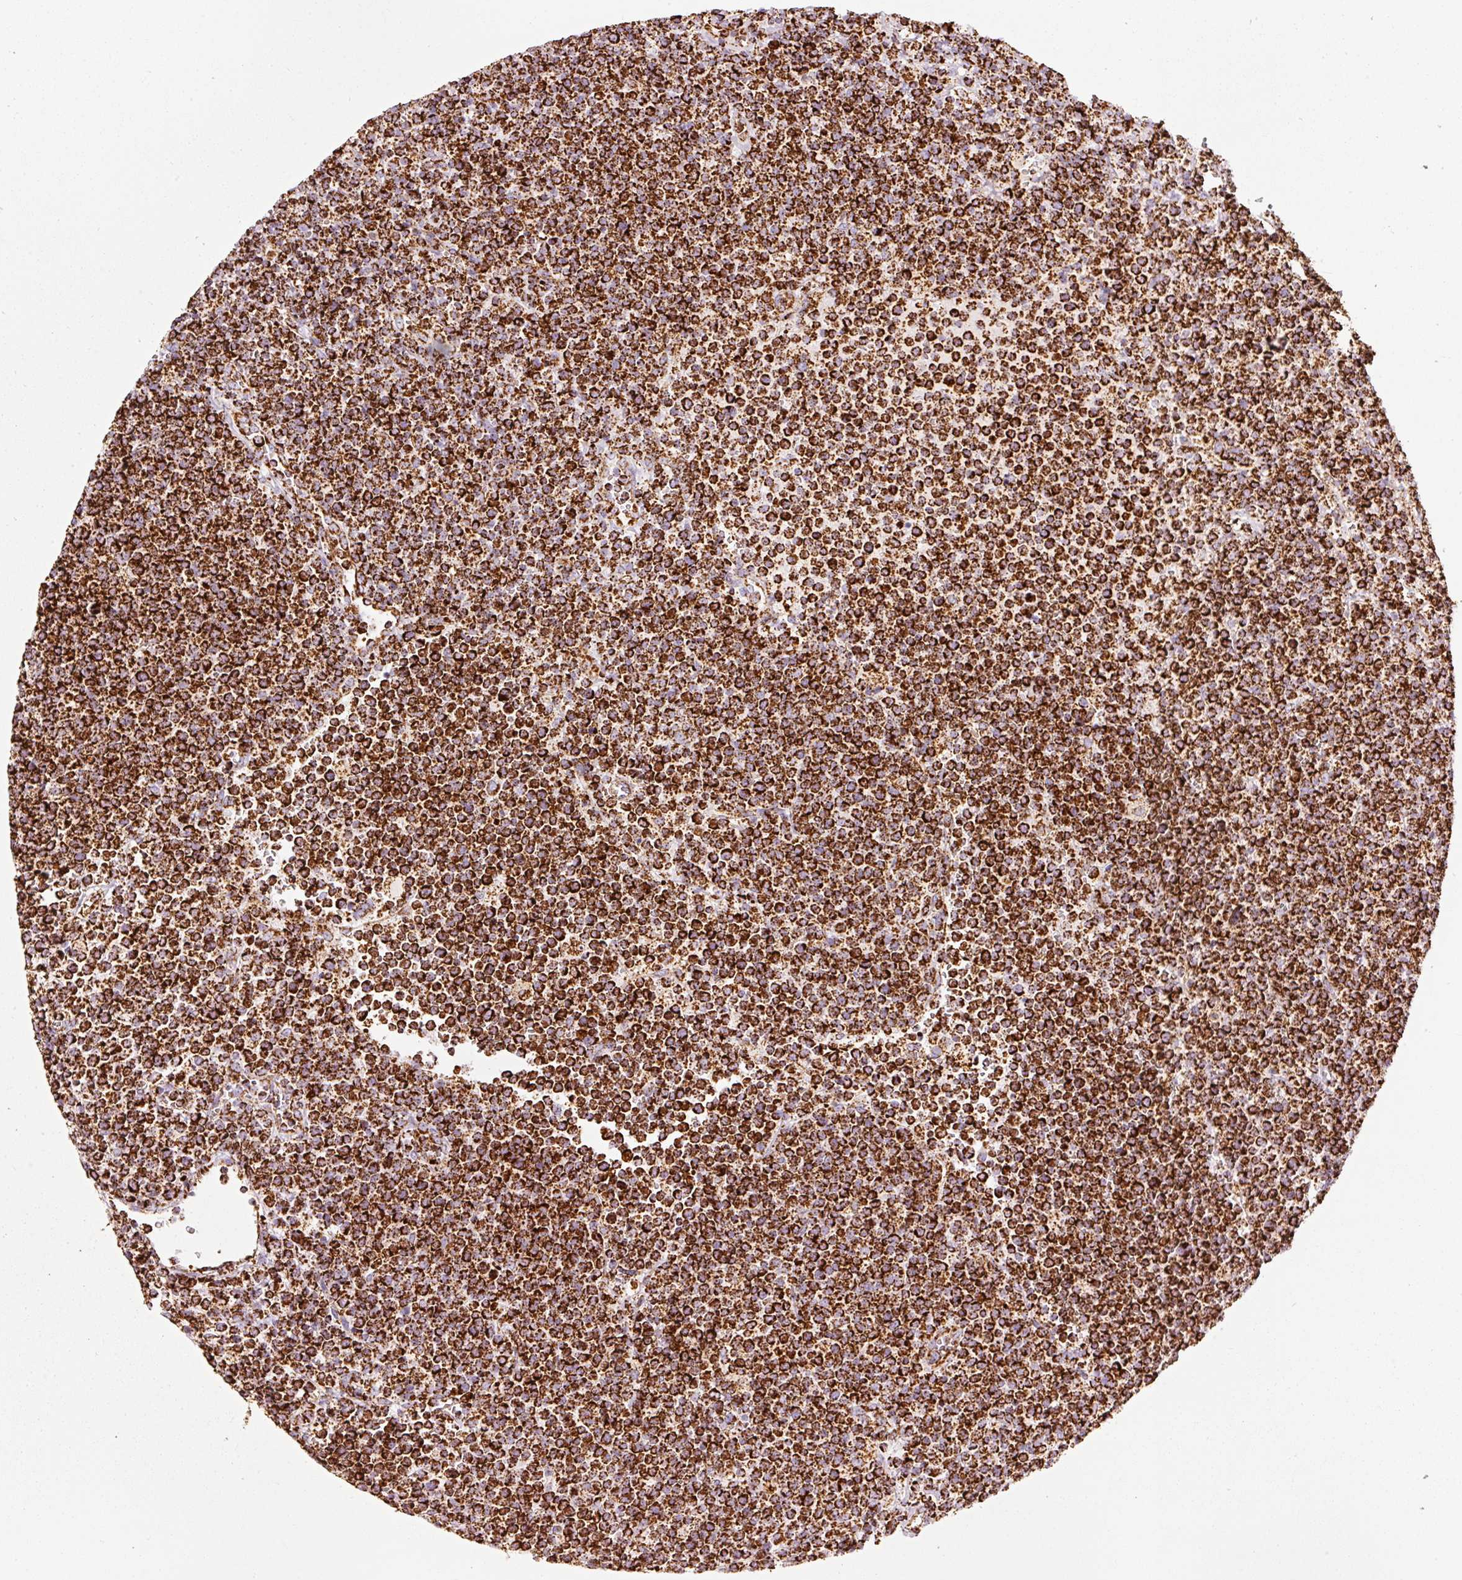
{"staining": {"intensity": "strong", "quantity": ">75%", "location": "cytoplasmic/membranous"}, "tissue": "lymphoma", "cell_type": "Tumor cells", "image_type": "cancer", "snomed": [{"axis": "morphology", "description": "Malignant lymphoma, non-Hodgkin's type, High grade"}, {"axis": "topography", "description": "Lymph node"}], "caption": "IHC of lymphoma reveals high levels of strong cytoplasmic/membranous staining in approximately >75% of tumor cells.", "gene": "MT-CO2", "patient": {"sex": "male", "age": 61}}